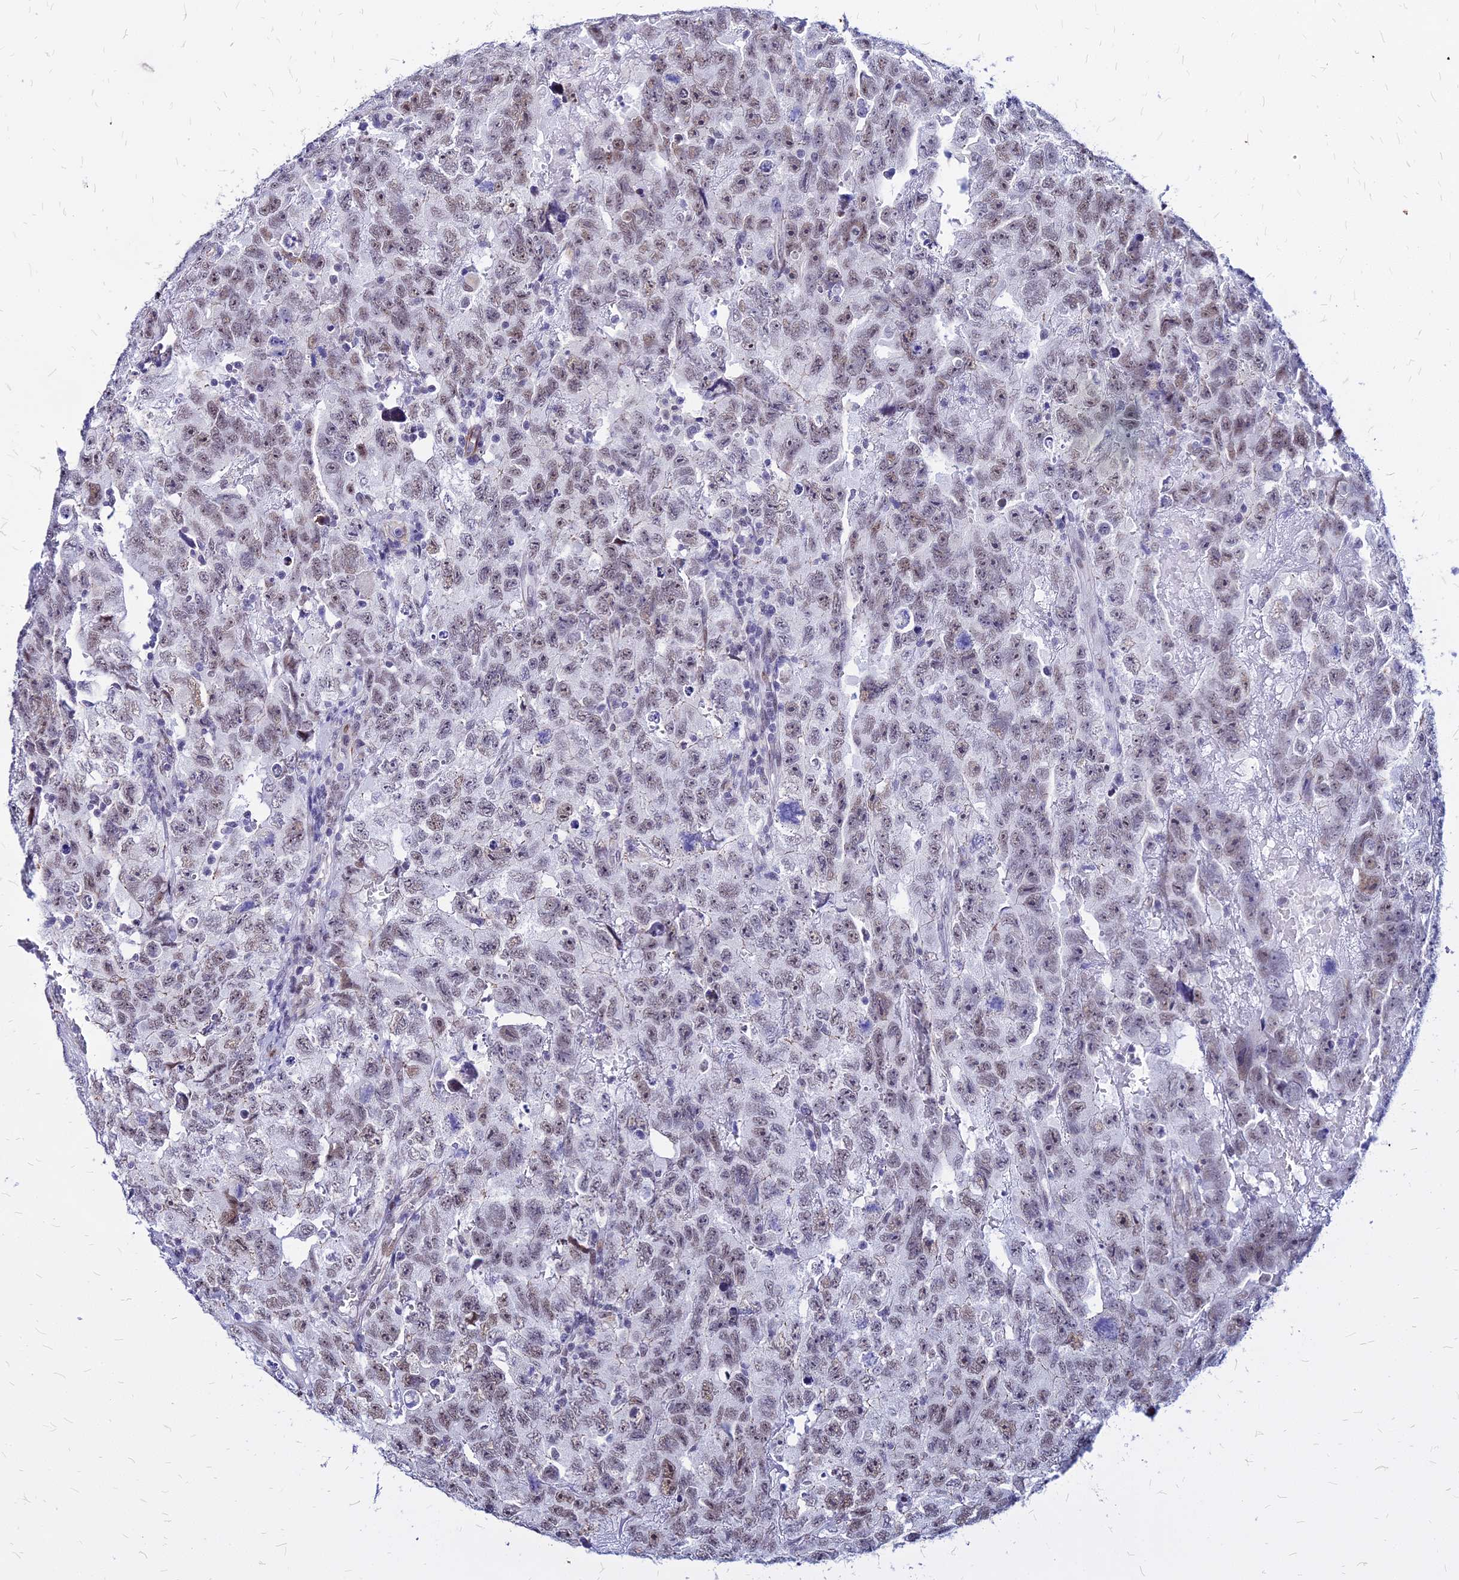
{"staining": {"intensity": "moderate", "quantity": "25%-75%", "location": "nuclear"}, "tissue": "testis cancer", "cell_type": "Tumor cells", "image_type": "cancer", "snomed": [{"axis": "morphology", "description": "Carcinoma, Embryonal, NOS"}, {"axis": "topography", "description": "Testis"}], "caption": "Testis cancer stained for a protein demonstrates moderate nuclear positivity in tumor cells. Using DAB (3,3'-diaminobenzidine) (brown) and hematoxylin (blue) stains, captured at high magnification using brightfield microscopy.", "gene": "FDX2", "patient": {"sex": "male", "age": 45}}